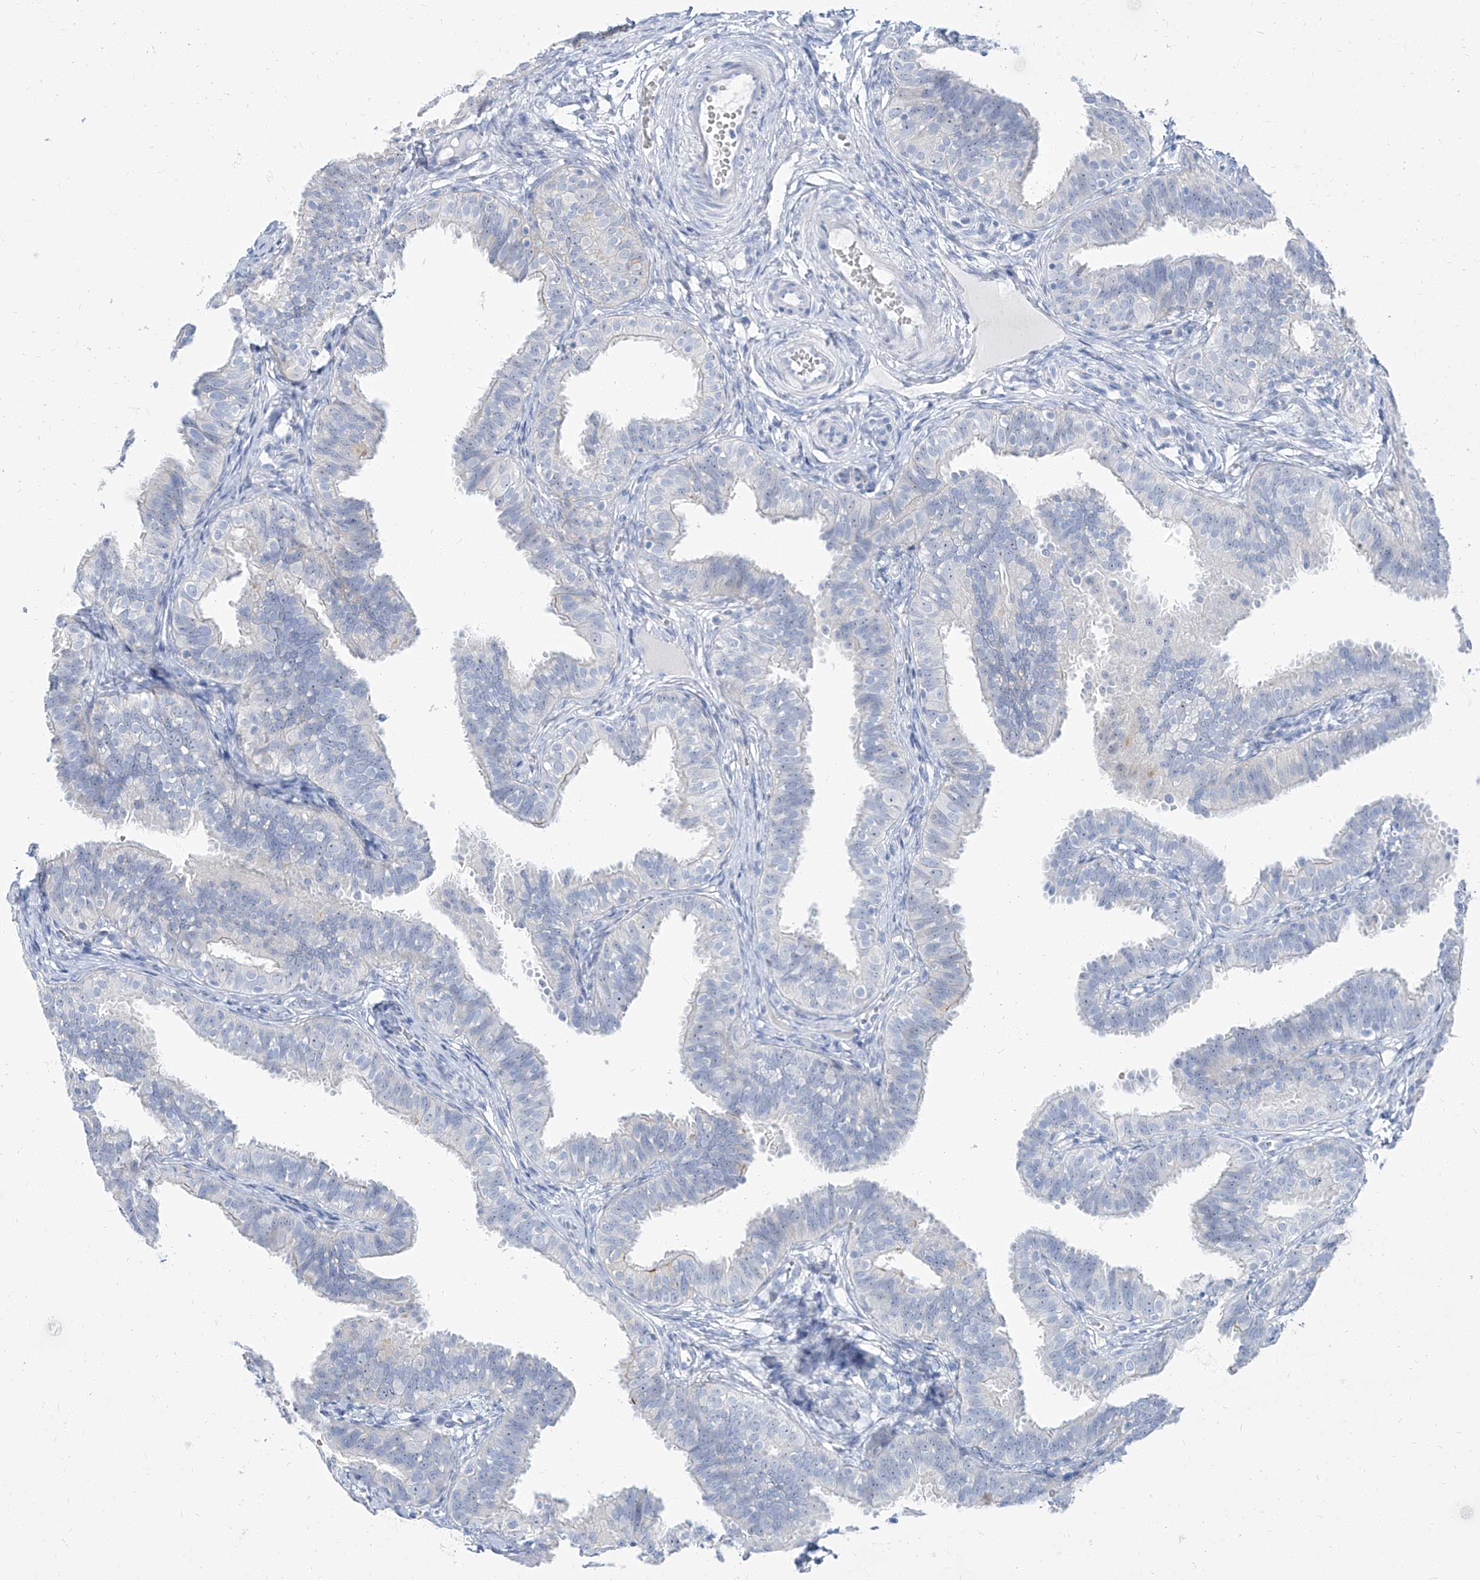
{"staining": {"intensity": "negative", "quantity": "none", "location": "none"}, "tissue": "fallopian tube", "cell_type": "Glandular cells", "image_type": "normal", "snomed": [{"axis": "morphology", "description": "Normal tissue, NOS"}, {"axis": "topography", "description": "Fallopian tube"}], "caption": "A photomicrograph of human fallopian tube is negative for staining in glandular cells. Brightfield microscopy of immunohistochemistry (IHC) stained with DAB (3,3'-diaminobenzidine) (brown) and hematoxylin (blue), captured at high magnification.", "gene": "TXLNB", "patient": {"sex": "female", "age": 35}}